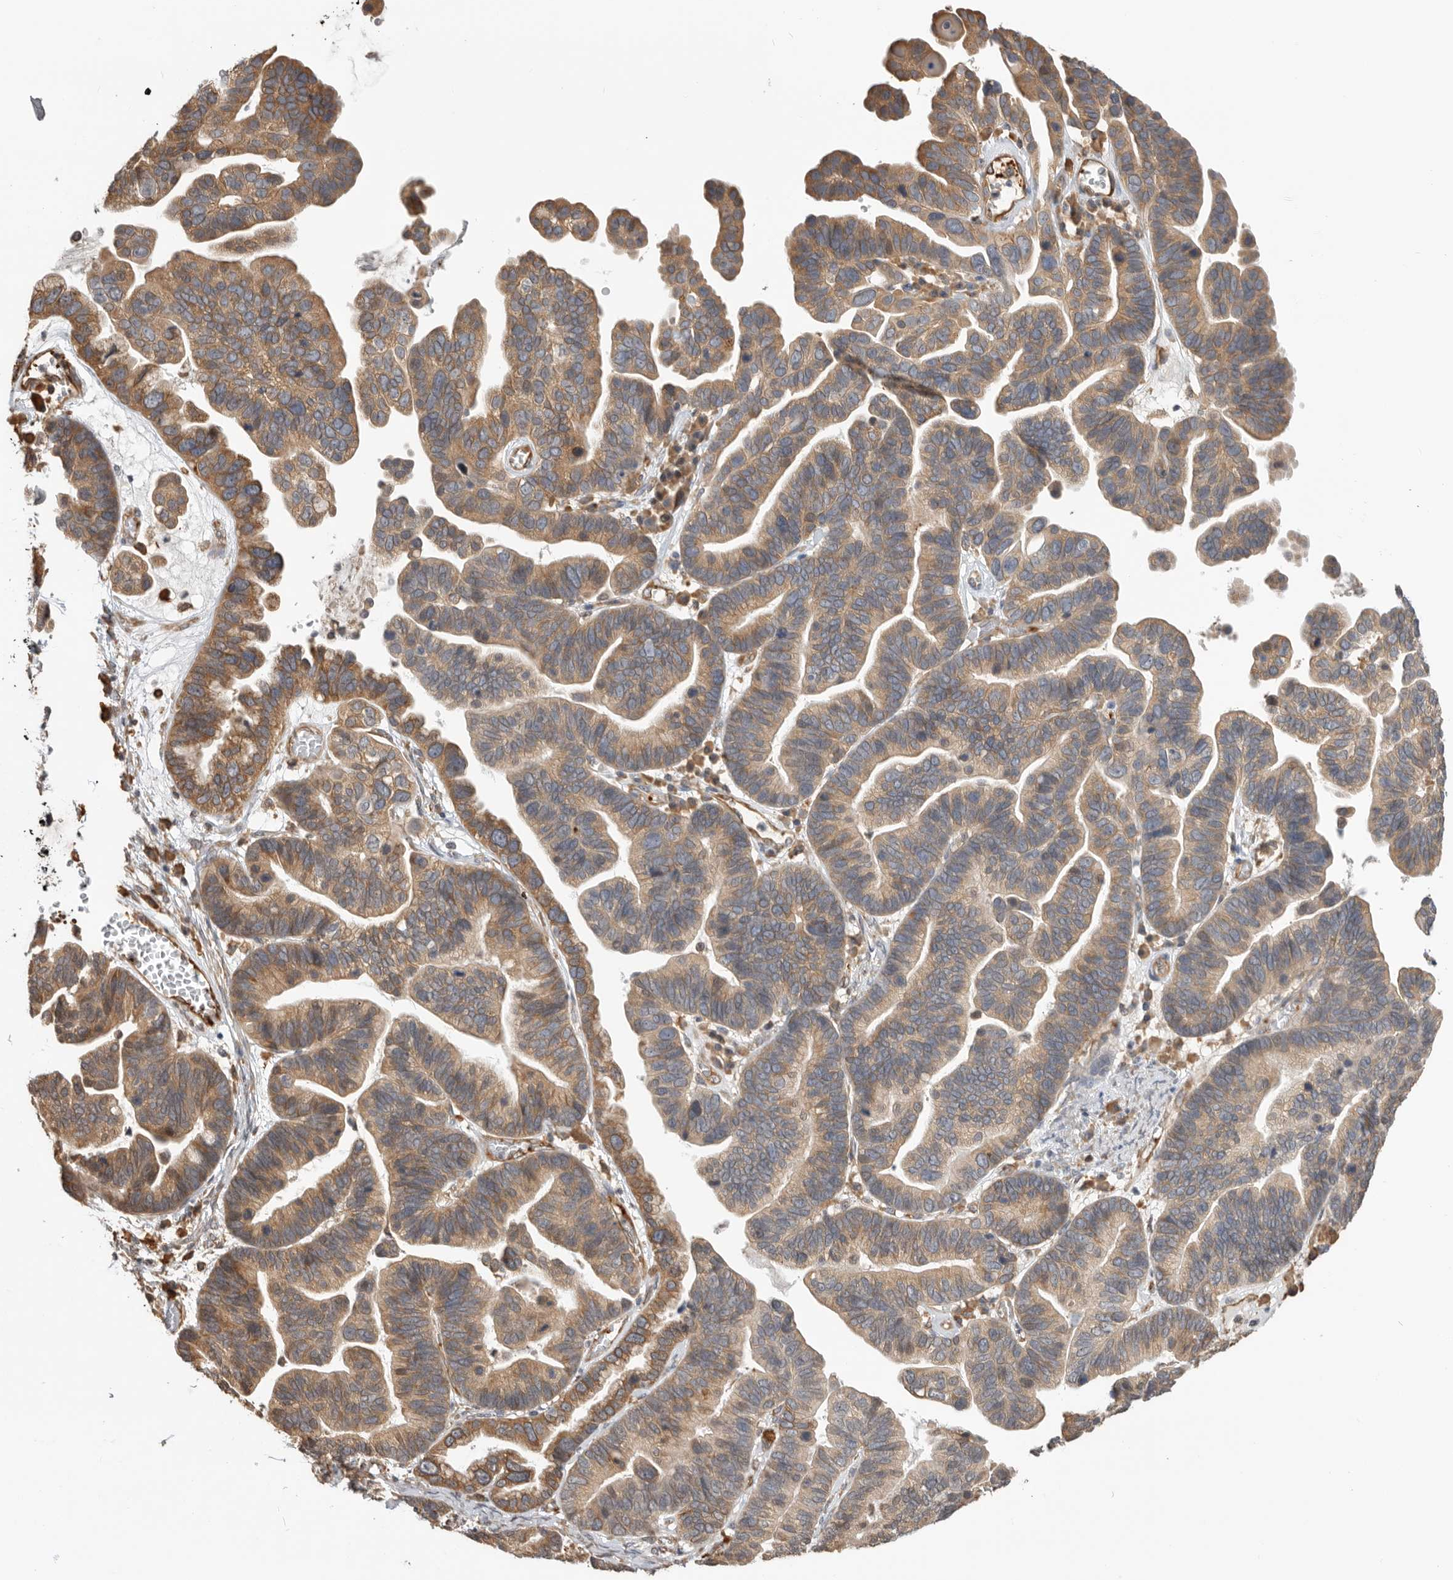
{"staining": {"intensity": "moderate", "quantity": ">75%", "location": "cytoplasmic/membranous"}, "tissue": "ovarian cancer", "cell_type": "Tumor cells", "image_type": "cancer", "snomed": [{"axis": "morphology", "description": "Cystadenocarcinoma, serous, NOS"}, {"axis": "topography", "description": "Ovary"}], "caption": "Tumor cells exhibit medium levels of moderate cytoplasmic/membranous positivity in approximately >75% of cells in ovarian serous cystadenocarcinoma.", "gene": "CDC42BPB", "patient": {"sex": "female", "age": 56}}